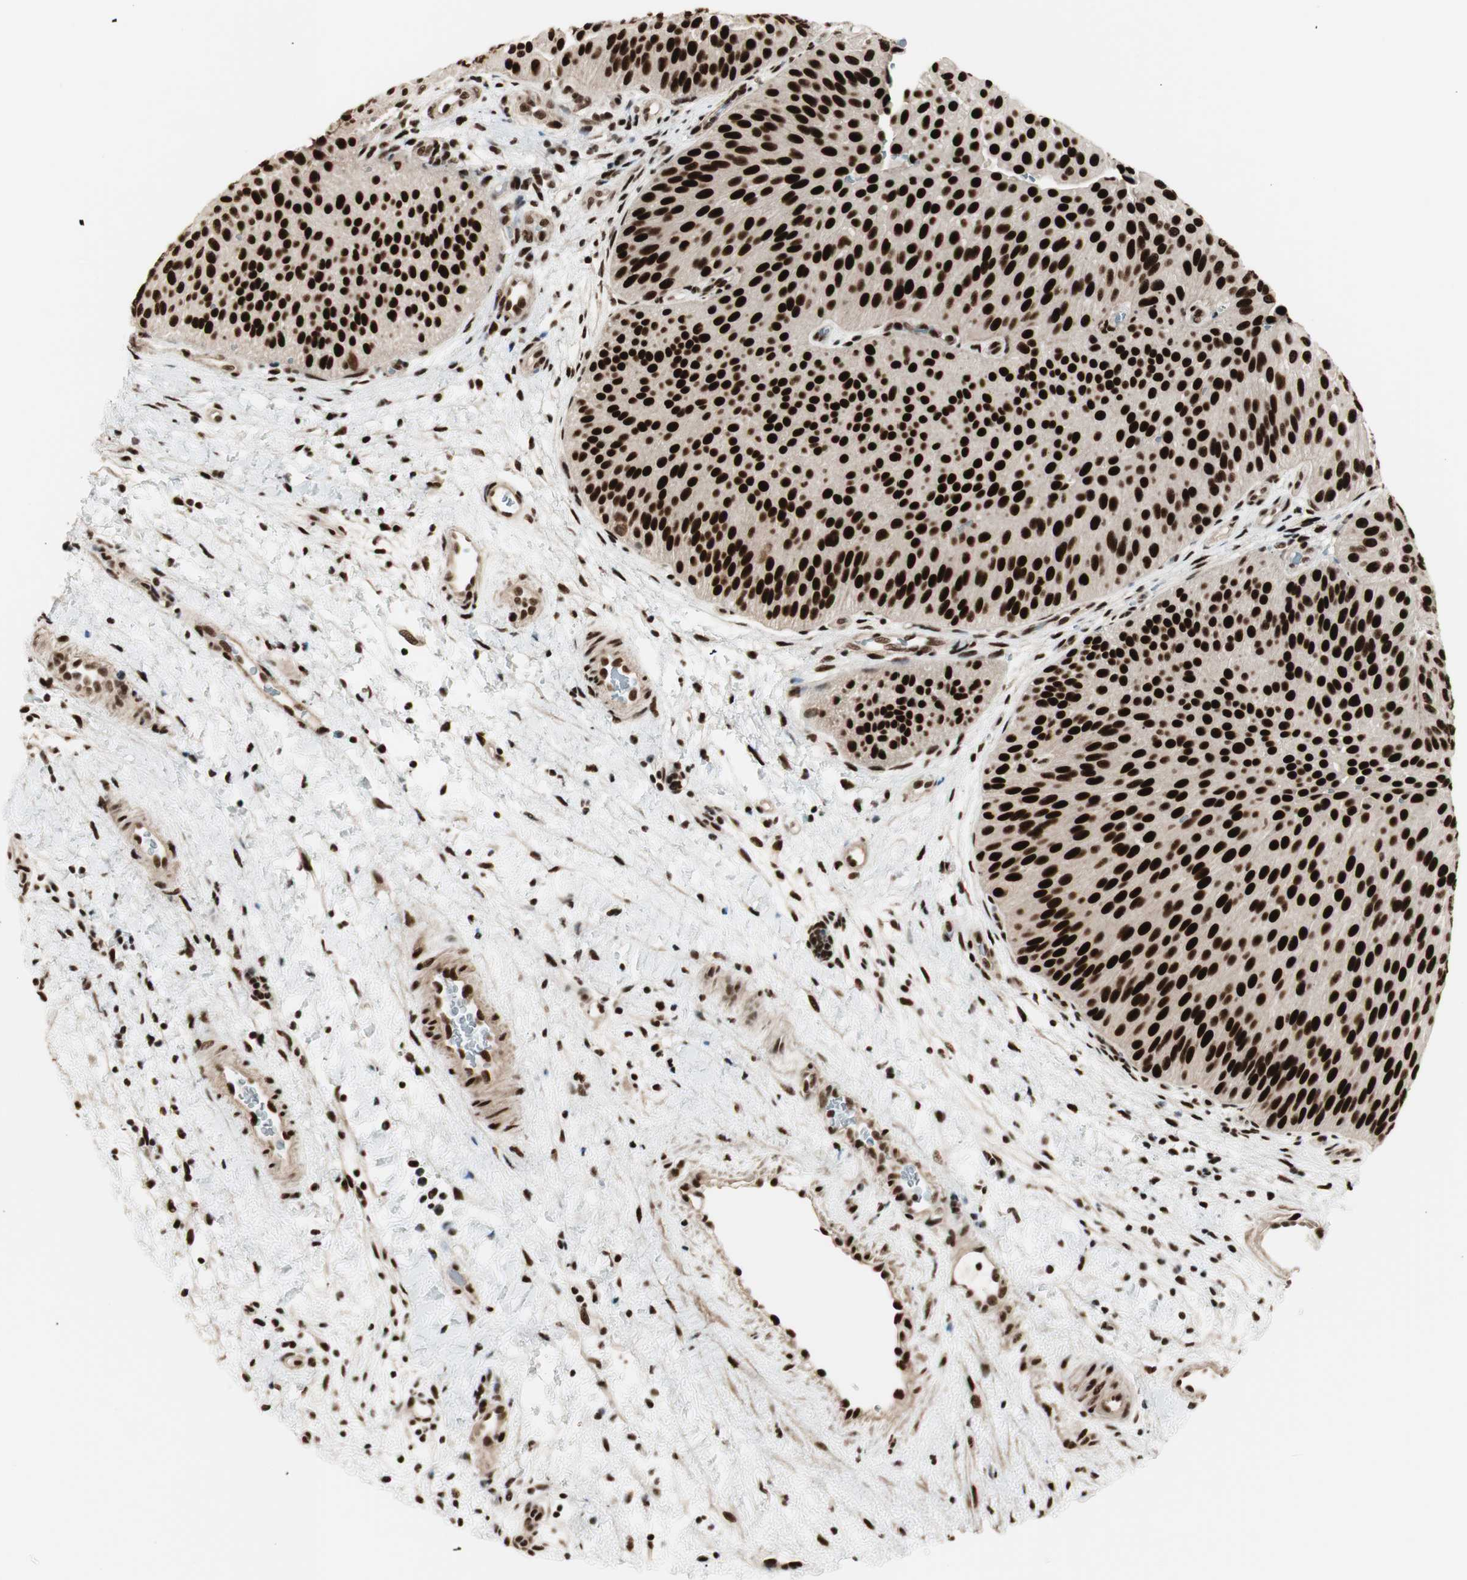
{"staining": {"intensity": "strong", "quantity": ">75%", "location": "nuclear"}, "tissue": "urothelial cancer", "cell_type": "Tumor cells", "image_type": "cancer", "snomed": [{"axis": "morphology", "description": "Urothelial carcinoma, Low grade"}, {"axis": "topography", "description": "Urinary bladder"}], "caption": "Immunohistochemical staining of urothelial carcinoma (low-grade) reveals strong nuclear protein expression in about >75% of tumor cells.", "gene": "HEXIM1", "patient": {"sex": "female", "age": 60}}